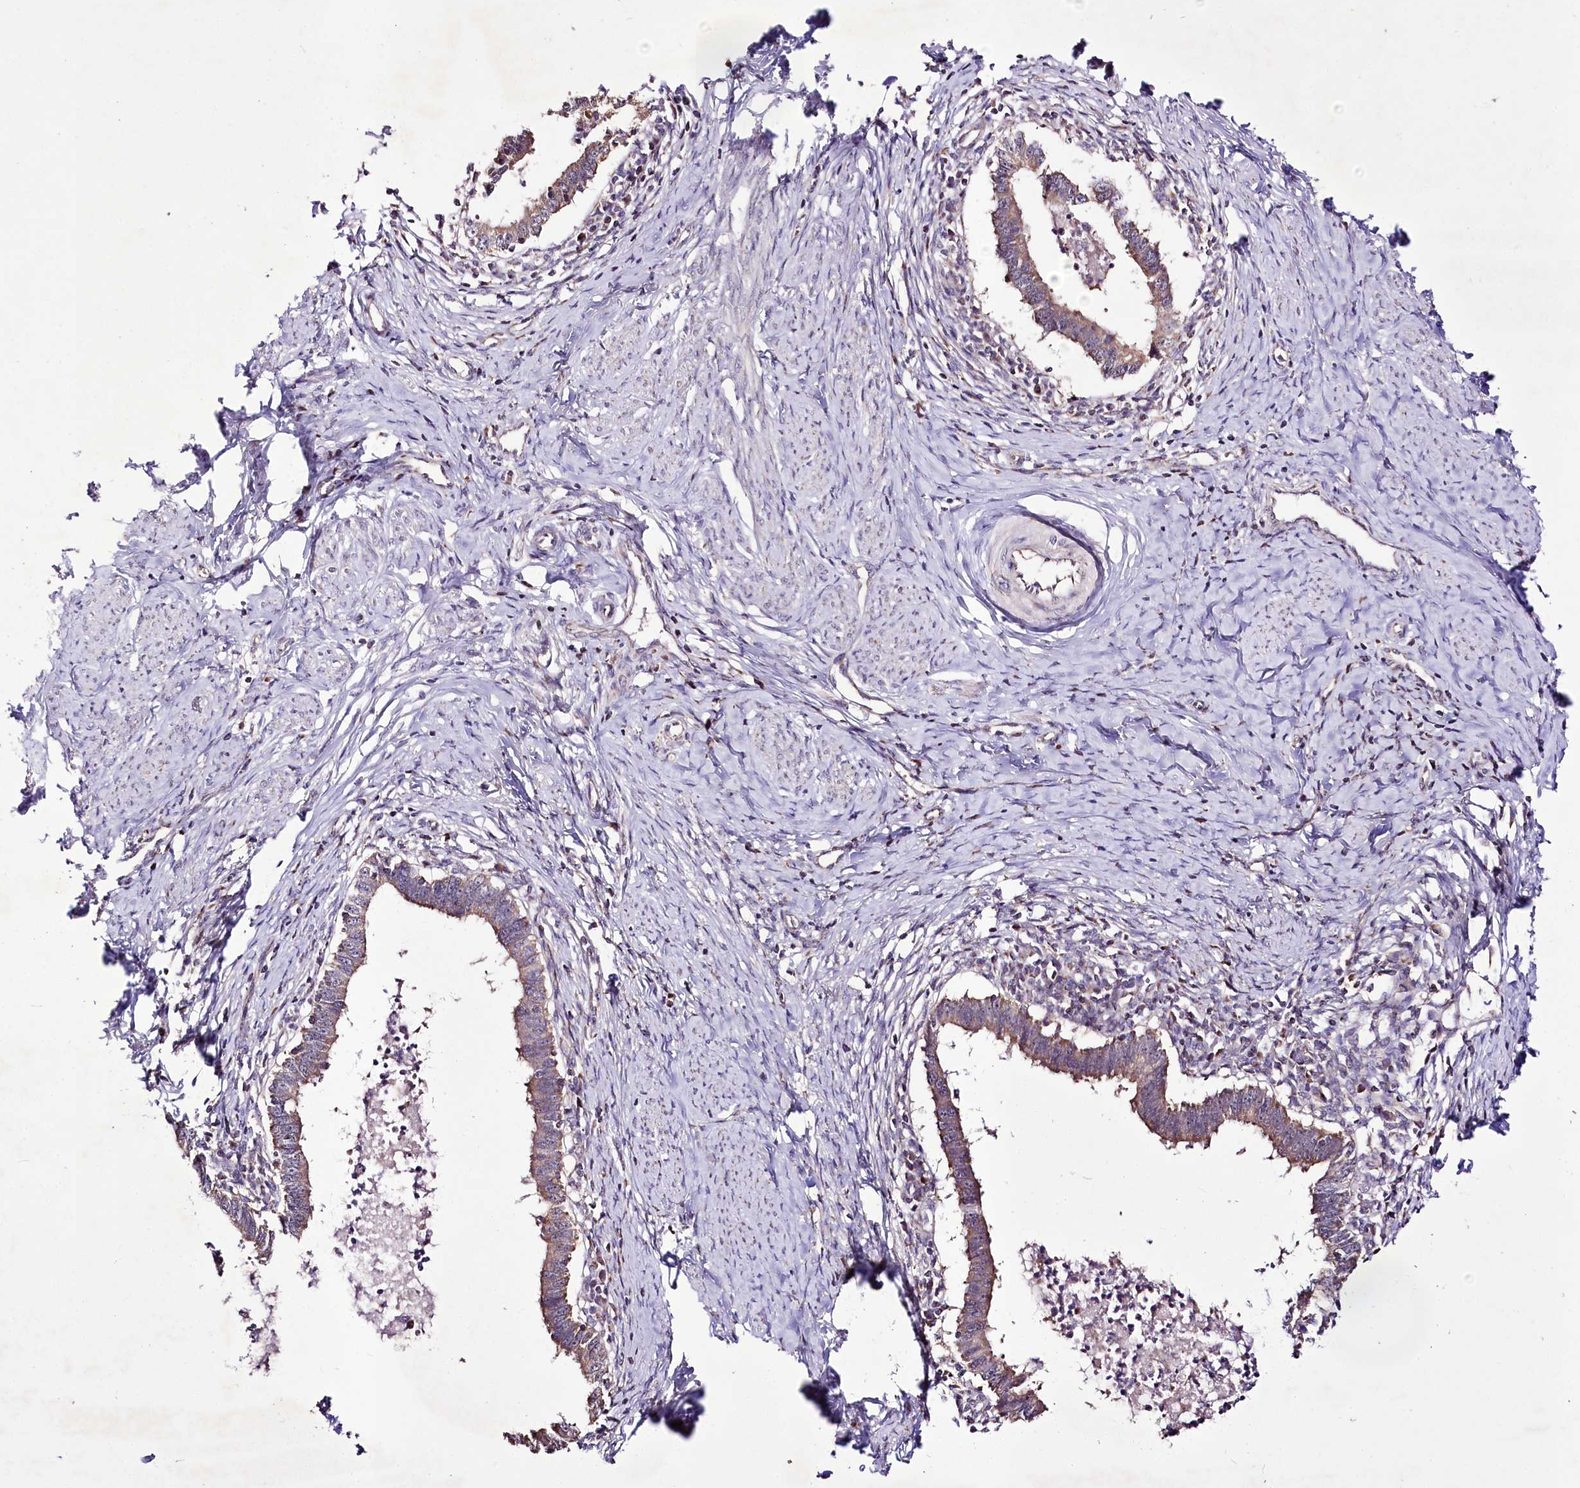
{"staining": {"intensity": "moderate", "quantity": ">75%", "location": "cytoplasmic/membranous"}, "tissue": "cervical cancer", "cell_type": "Tumor cells", "image_type": "cancer", "snomed": [{"axis": "morphology", "description": "Adenocarcinoma, NOS"}, {"axis": "topography", "description": "Cervix"}], "caption": "Cervical cancer stained for a protein exhibits moderate cytoplasmic/membranous positivity in tumor cells.", "gene": "ATE1", "patient": {"sex": "female", "age": 36}}